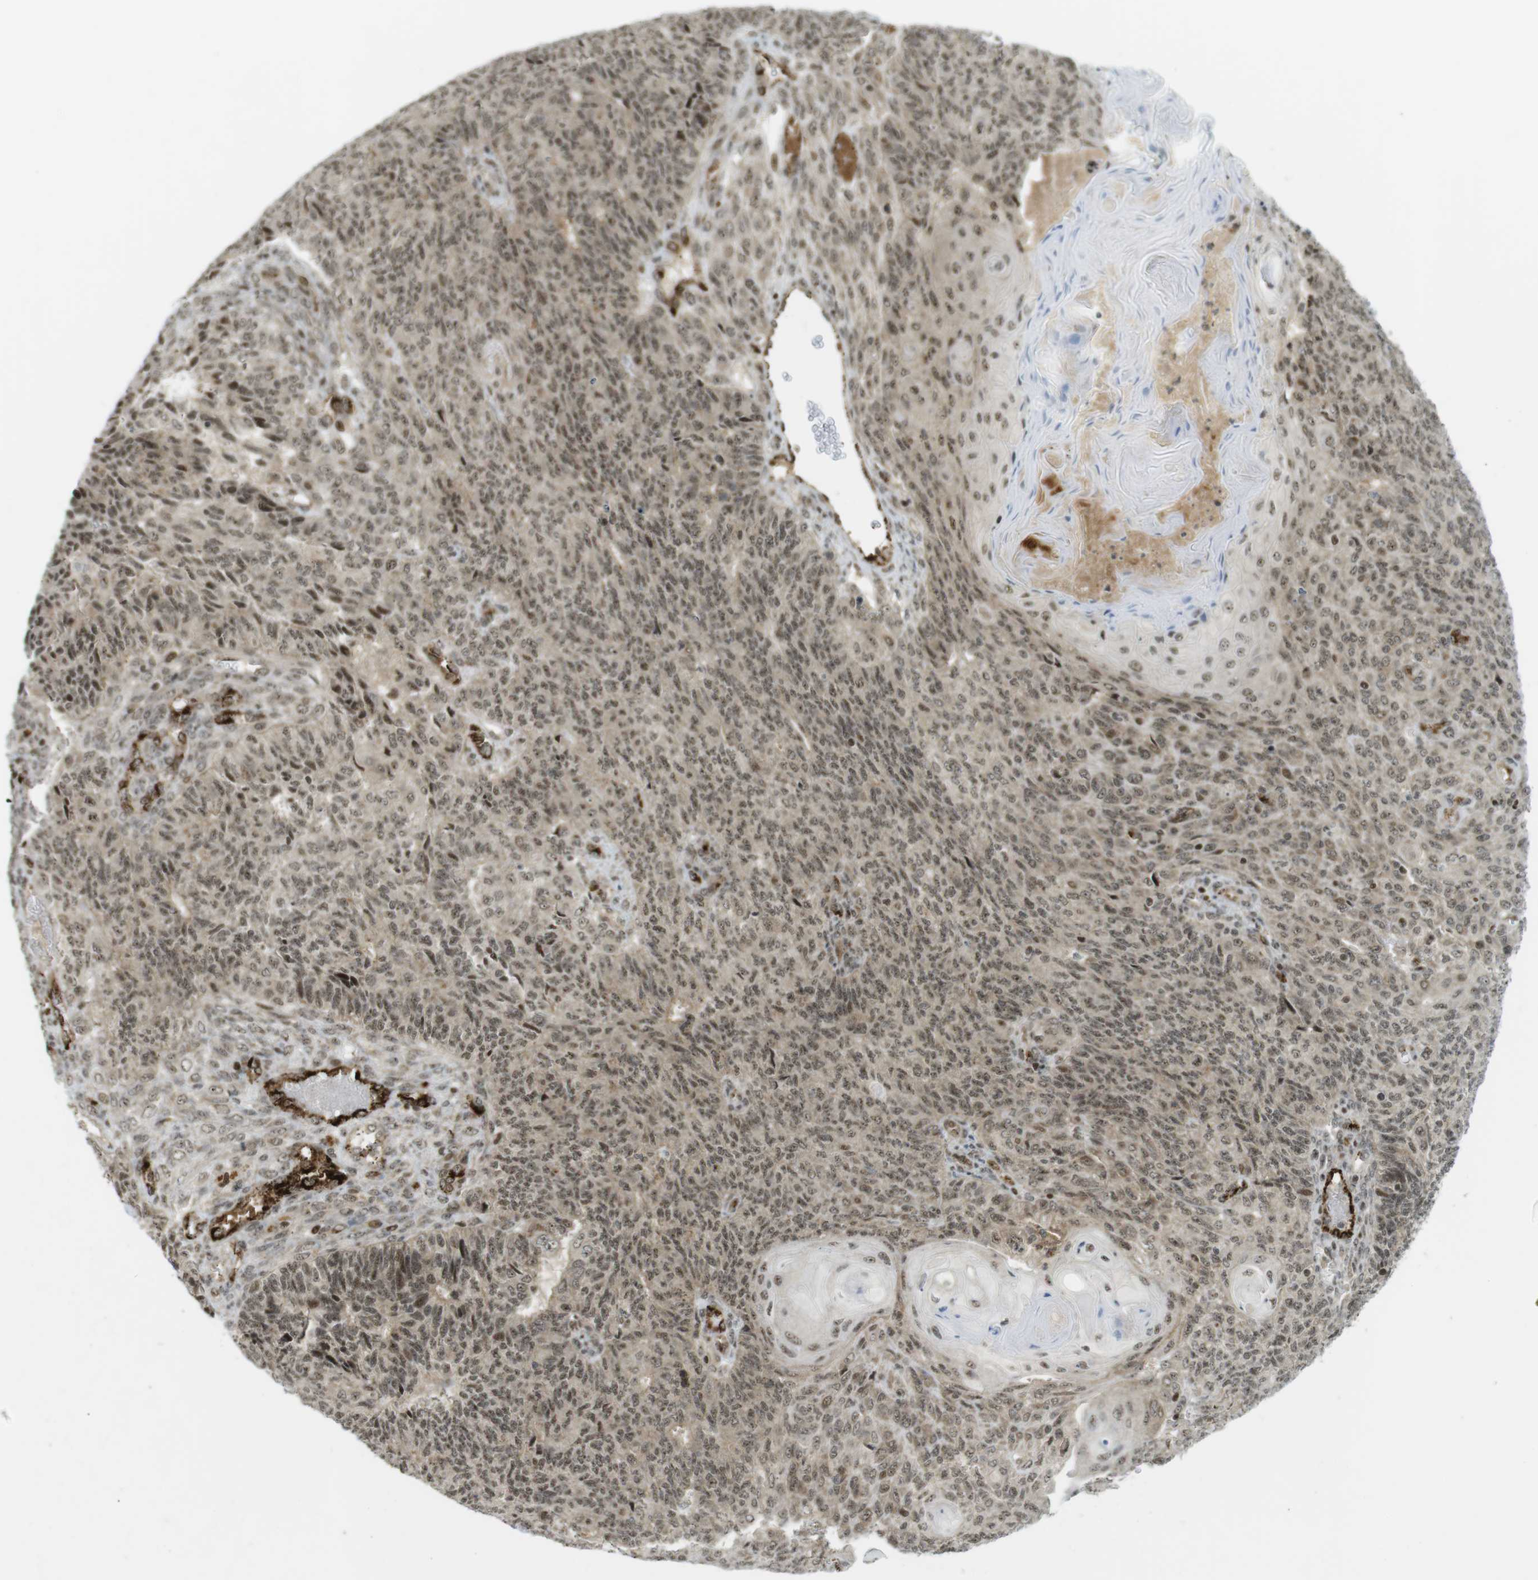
{"staining": {"intensity": "weak", "quantity": ">75%", "location": "cytoplasmic/membranous,nuclear"}, "tissue": "endometrial cancer", "cell_type": "Tumor cells", "image_type": "cancer", "snomed": [{"axis": "morphology", "description": "Adenocarcinoma, NOS"}, {"axis": "topography", "description": "Endometrium"}], "caption": "IHC image of adenocarcinoma (endometrial) stained for a protein (brown), which demonstrates low levels of weak cytoplasmic/membranous and nuclear expression in about >75% of tumor cells.", "gene": "PPP1R13B", "patient": {"sex": "female", "age": 32}}